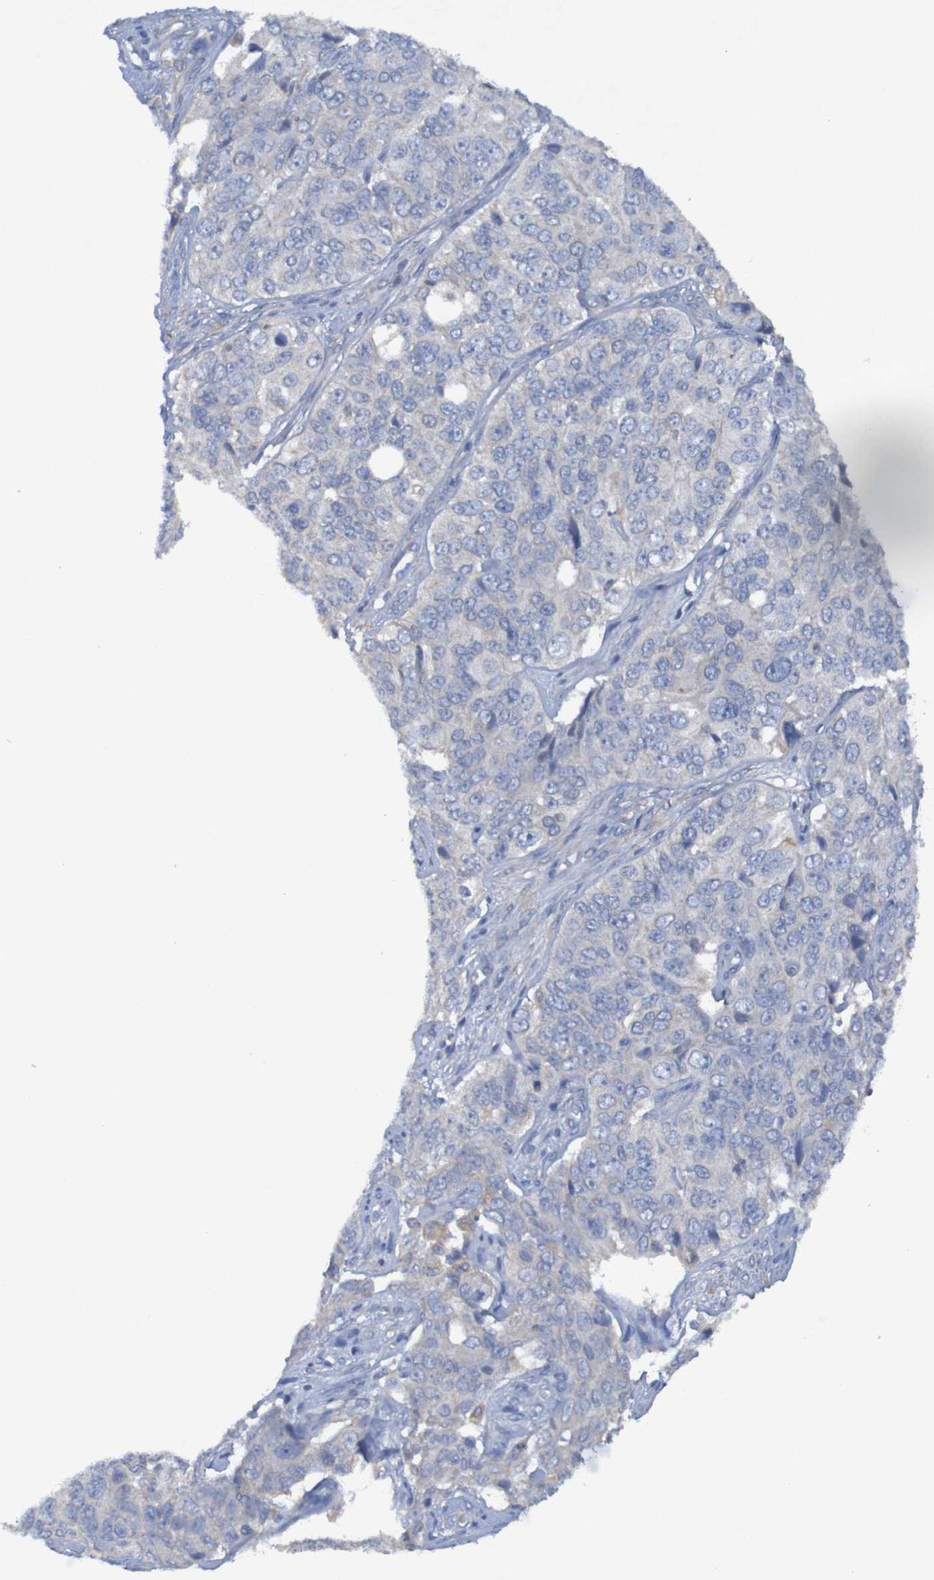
{"staining": {"intensity": "negative", "quantity": "none", "location": "none"}, "tissue": "ovarian cancer", "cell_type": "Tumor cells", "image_type": "cancer", "snomed": [{"axis": "morphology", "description": "Carcinoma, endometroid"}, {"axis": "topography", "description": "Ovary"}], "caption": "Human ovarian cancer stained for a protein using immunohistochemistry (IHC) demonstrates no positivity in tumor cells.", "gene": "ARHGEF16", "patient": {"sex": "female", "age": 51}}